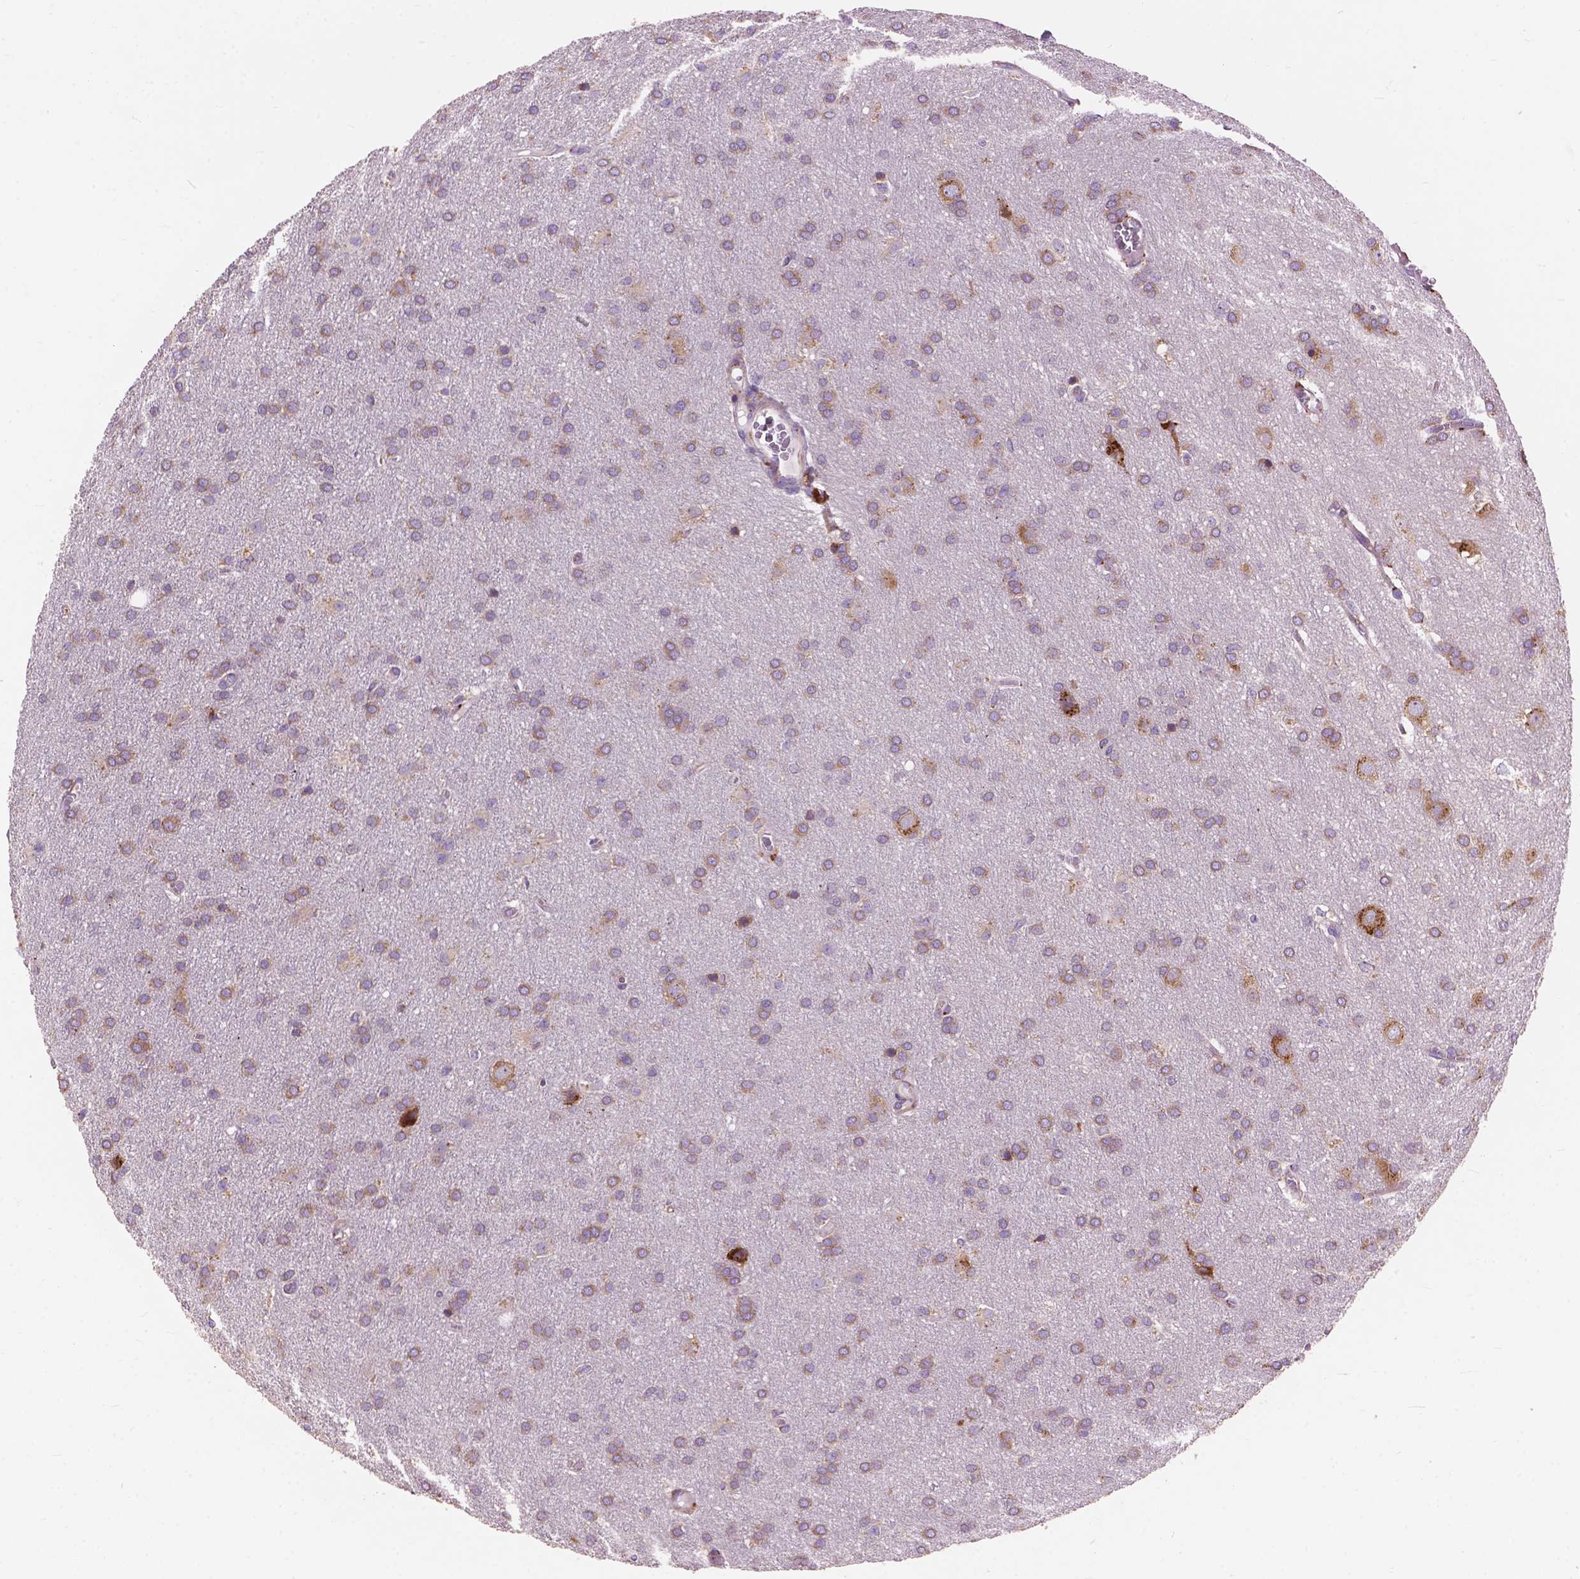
{"staining": {"intensity": "weak", "quantity": ">75%", "location": "cytoplasmic/membranous"}, "tissue": "glioma", "cell_type": "Tumor cells", "image_type": "cancer", "snomed": [{"axis": "morphology", "description": "Glioma, malignant, Low grade"}, {"axis": "topography", "description": "Brain"}], "caption": "Weak cytoplasmic/membranous protein expression is appreciated in approximately >75% of tumor cells in malignant glioma (low-grade).", "gene": "RPL37A", "patient": {"sex": "female", "age": 32}}